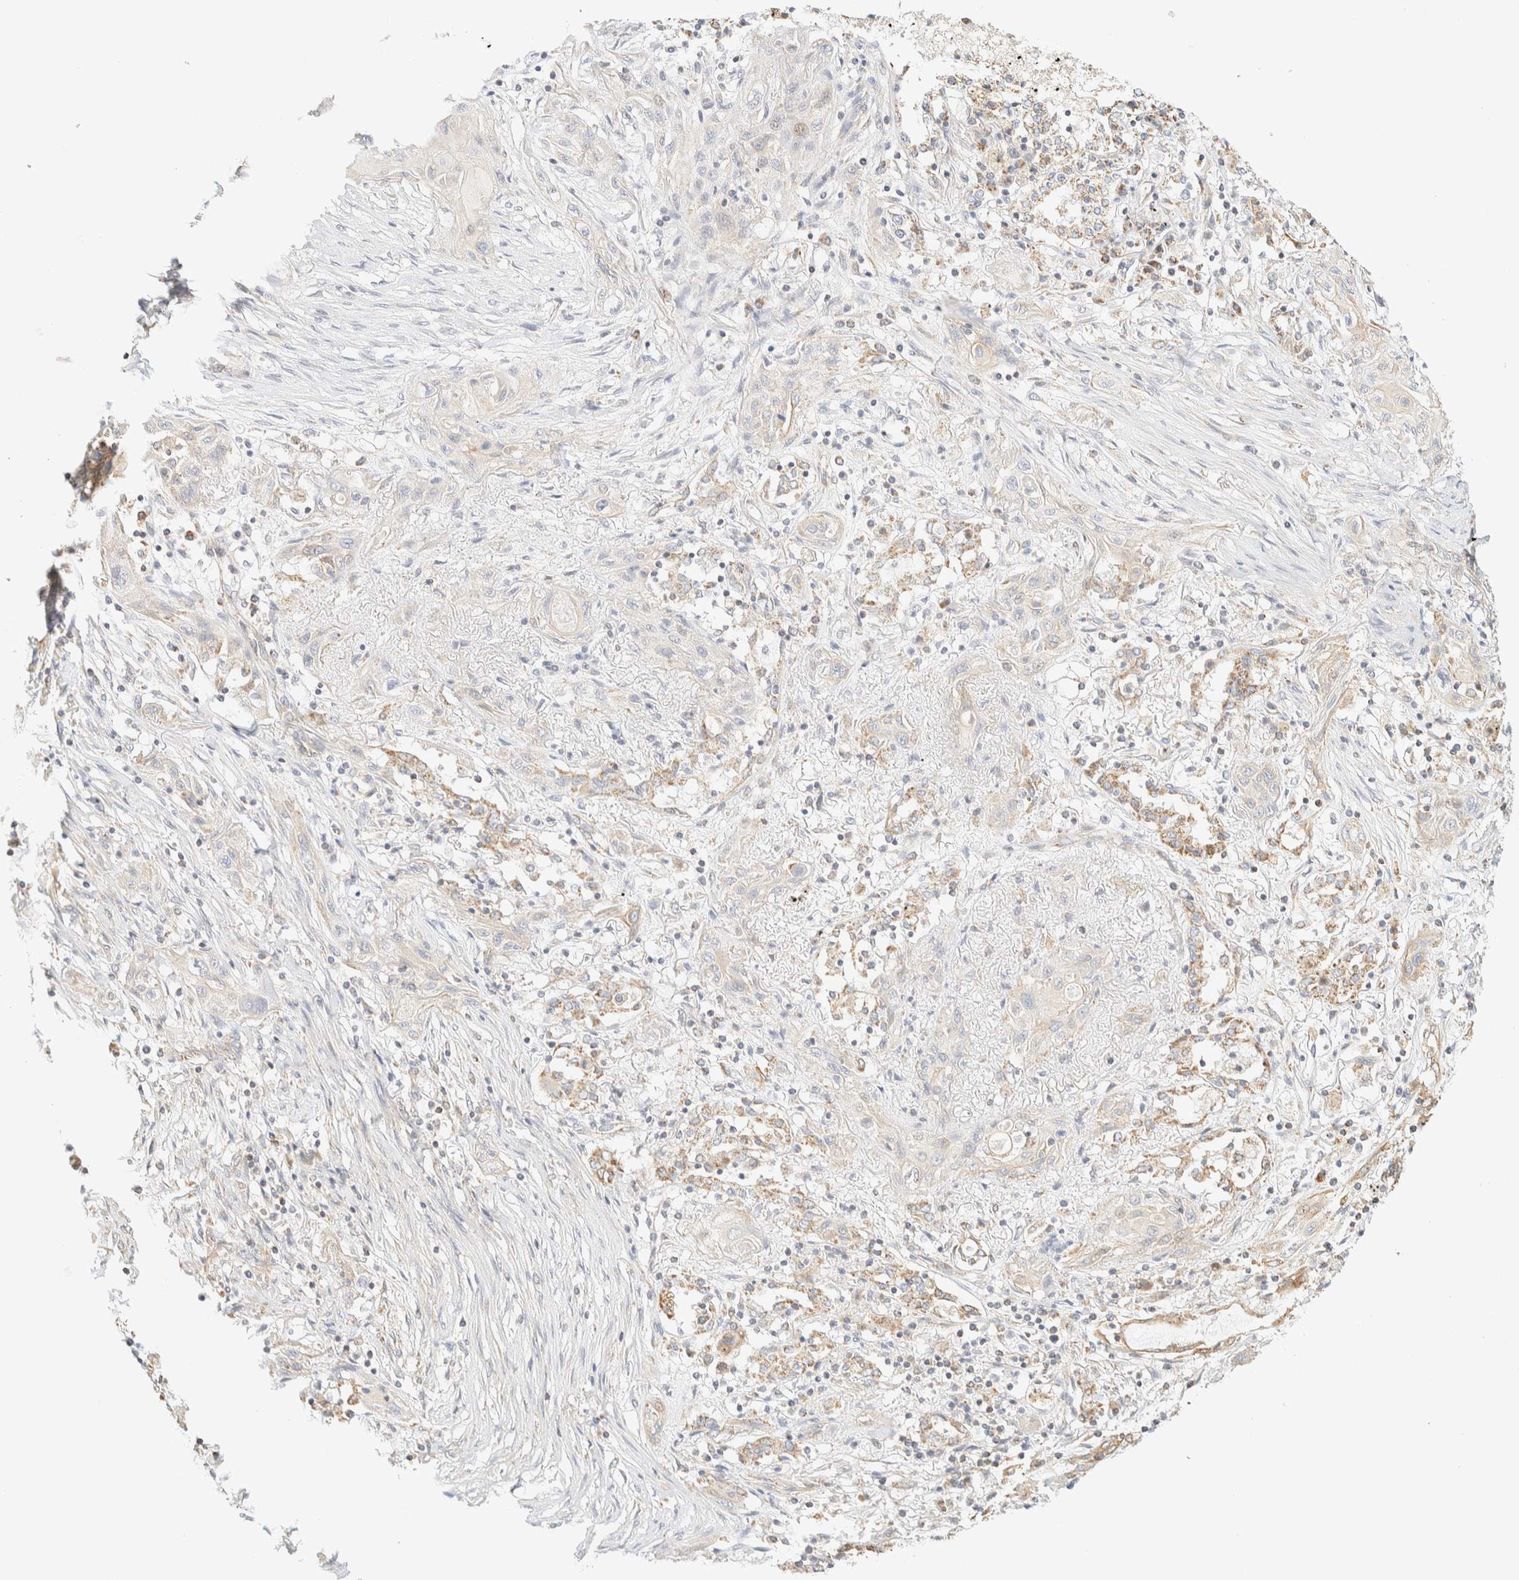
{"staining": {"intensity": "weak", "quantity": "25%-75%", "location": "cytoplasmic/membranous"}, "tissue": "lung cancer", "cell_type": "Tumor cells", "image_type": "cancer", "snomed": [{"axis": "morphology", "description": "Squamous cell carcinoma, NOS"}, {"axis": "topography", "description": "Lung"}], "caption": "About 25%-75% of tumor cells in human lung cancer show weak cytoplasmic/membranous protein expression as visualized by brown immunohistochemical staining.", "gene": "APBB2", "patient": {"sex": "female", "age": 47}}